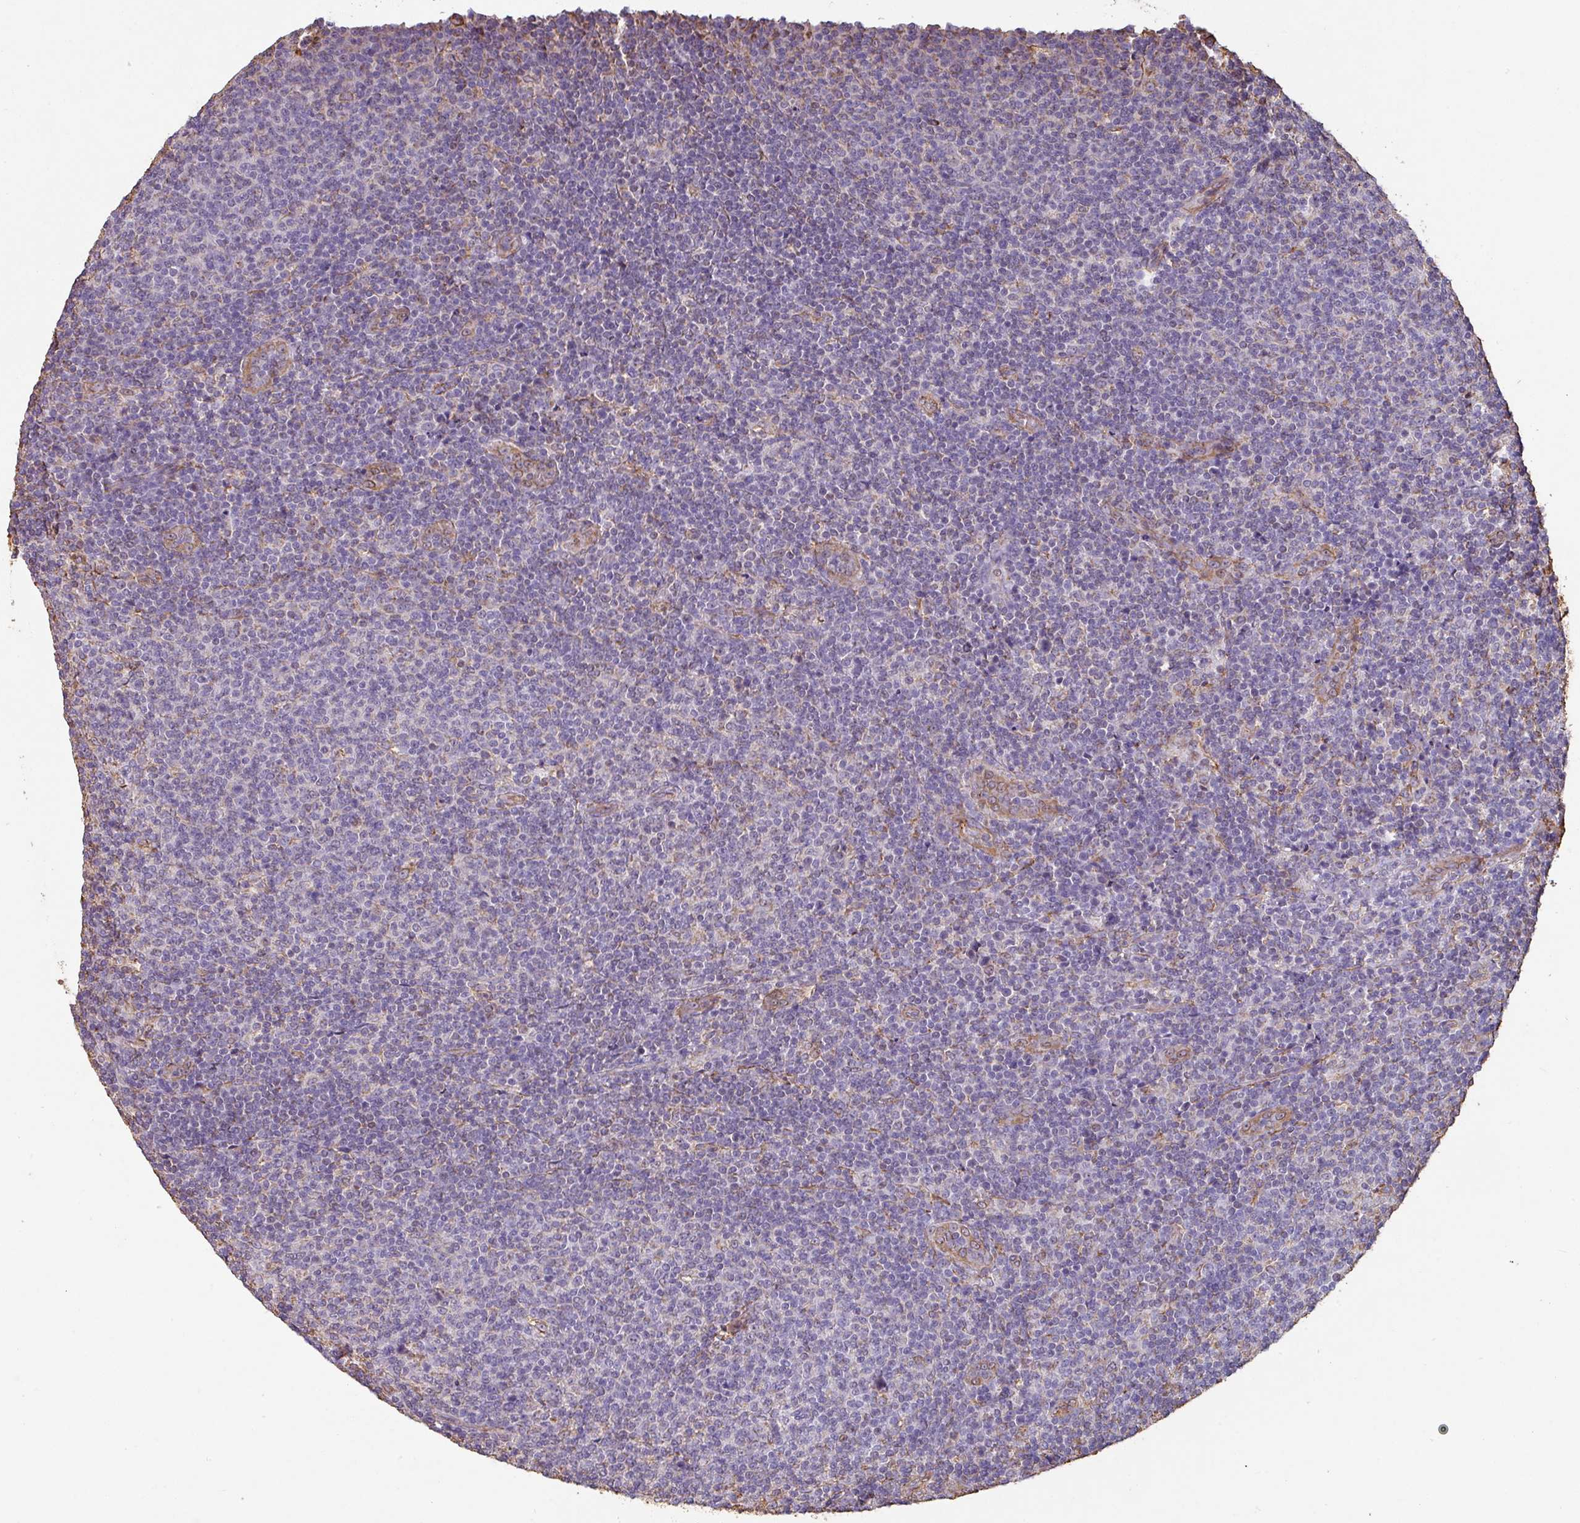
{"staining": {"intensity": "negative", "quantity": "none", "location": "none"}, "tissue": "lymphoma", "cell_type": "Tumor cells", "image_type": "cancer", "snomed": [{"axis": "morphology", "description": "Malignant lymphoma, non-Hodgkin's type, Low grade"}, {"axis": "topography", "description": "Lymph node"}], "caption": "There is no significant positivity in tumor cells of low-grade malignant lymphoma, non-Hodgkin's type.", "gene": "ZNF280C", "patient": {"sex": "male", "age": 66}}